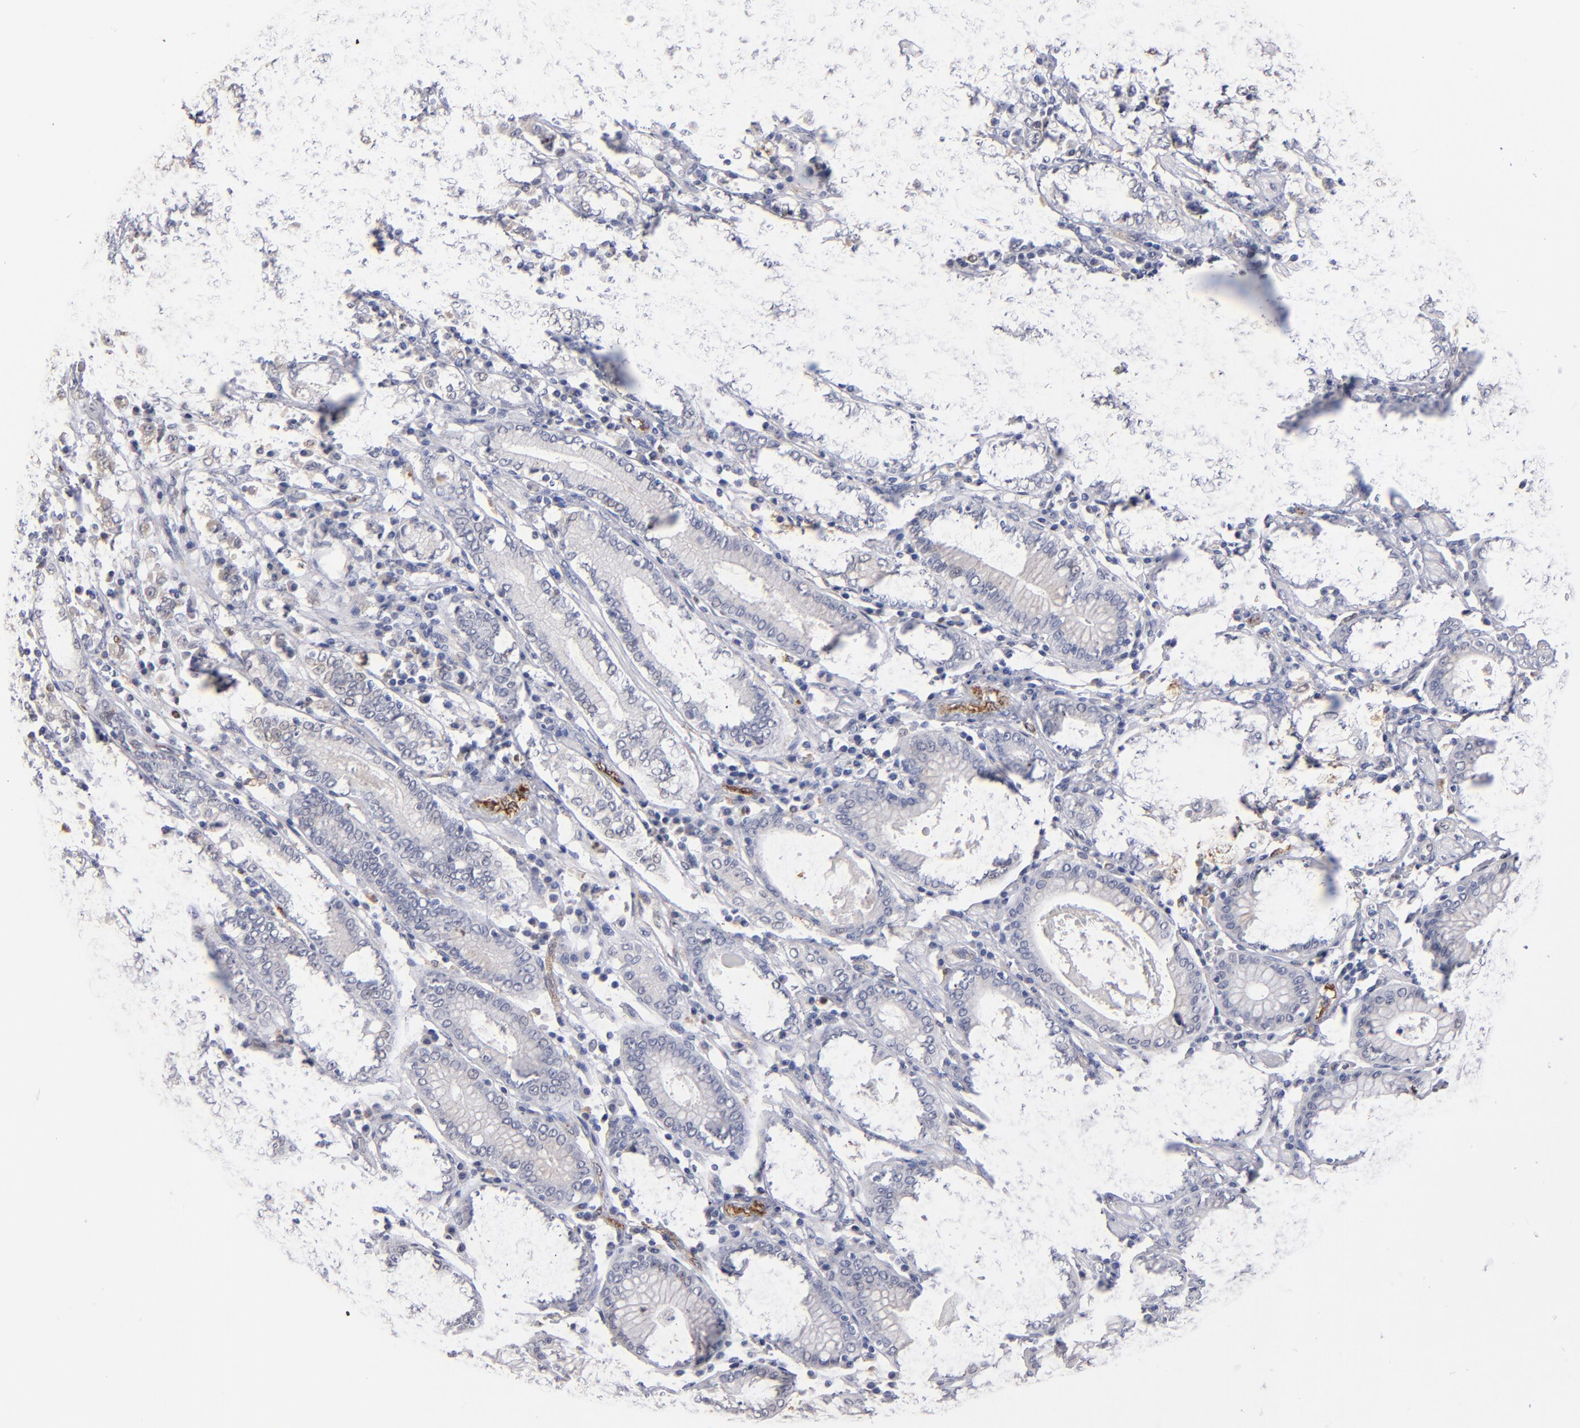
{"staining": {"intensity": "negative", "quantity": "none", "location": "none"}, "tissue": "stomach cancer", "cell_type": "Tumor cells", "image_type": "cancer", "snomed": [{"axis": "morphology", "description": "Adenocarcinoma, NOS"}, {"axis": "topography", "description": "Stomach, lower"}], "caption": "A histopathology image of adenocarcinoma (stomach) stained for a protein demonstrates no brown staining in tumor cells.", "gene": "SELP", "patient": {"sex": "male", "age": 88}}